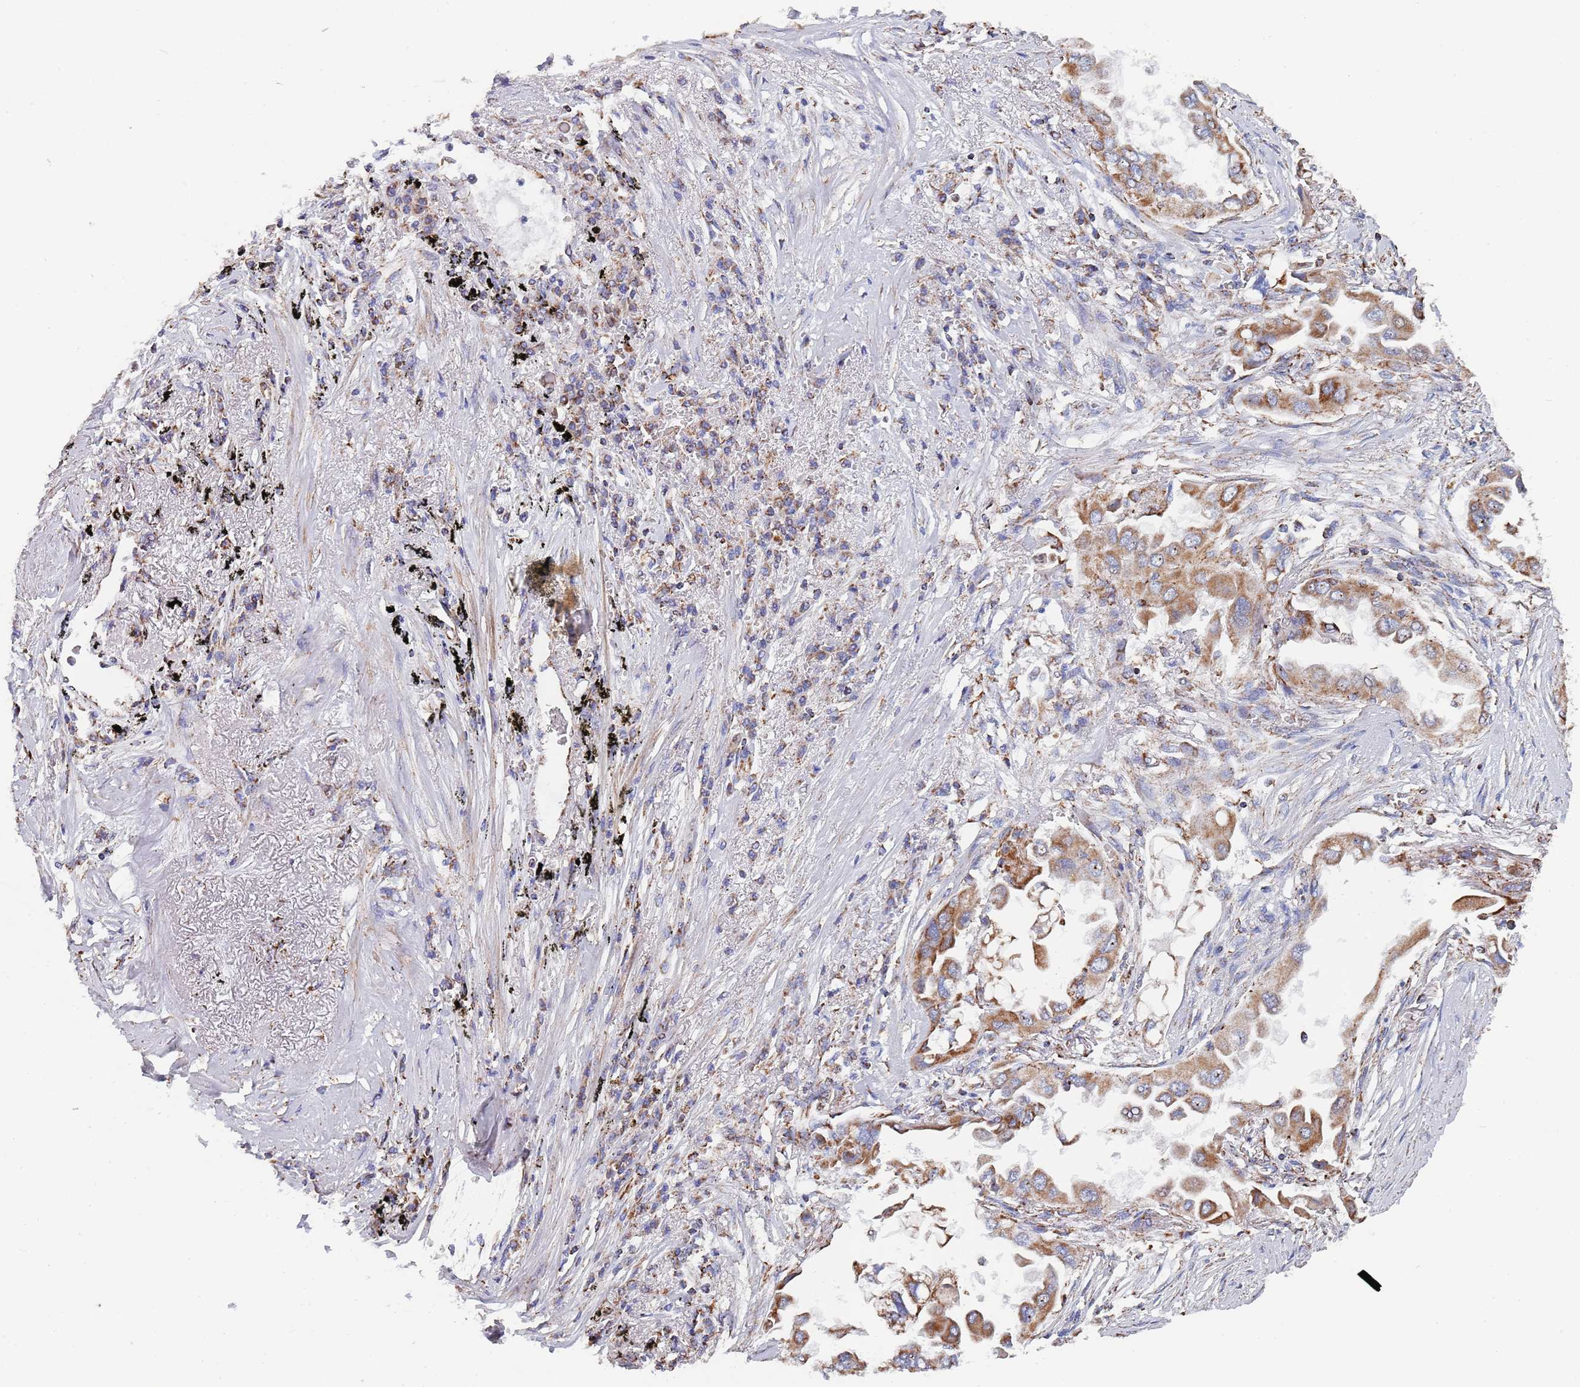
{"staining": {"intensity": "moderate", "quantity": ">75%", "location": "cytoplasmic/membranous"}, "tissue": "lung cancer", "cell_type": "Tumor cells", "image_type": "cancer", "snomed": [{"axis": "morphology", "description": "Adenocarcinoma, NOS"}, {"axis": "topography", "description": "Lung"}], "caption": "There is medium levels of moderate cytoplasmic/membranous expression in tumor cells of lung adenocarcinoma, as demonstrated by immunohistochemical staining (brown color).", "gene": "PGP", "patient": {"sex": "female", "age": 76}}